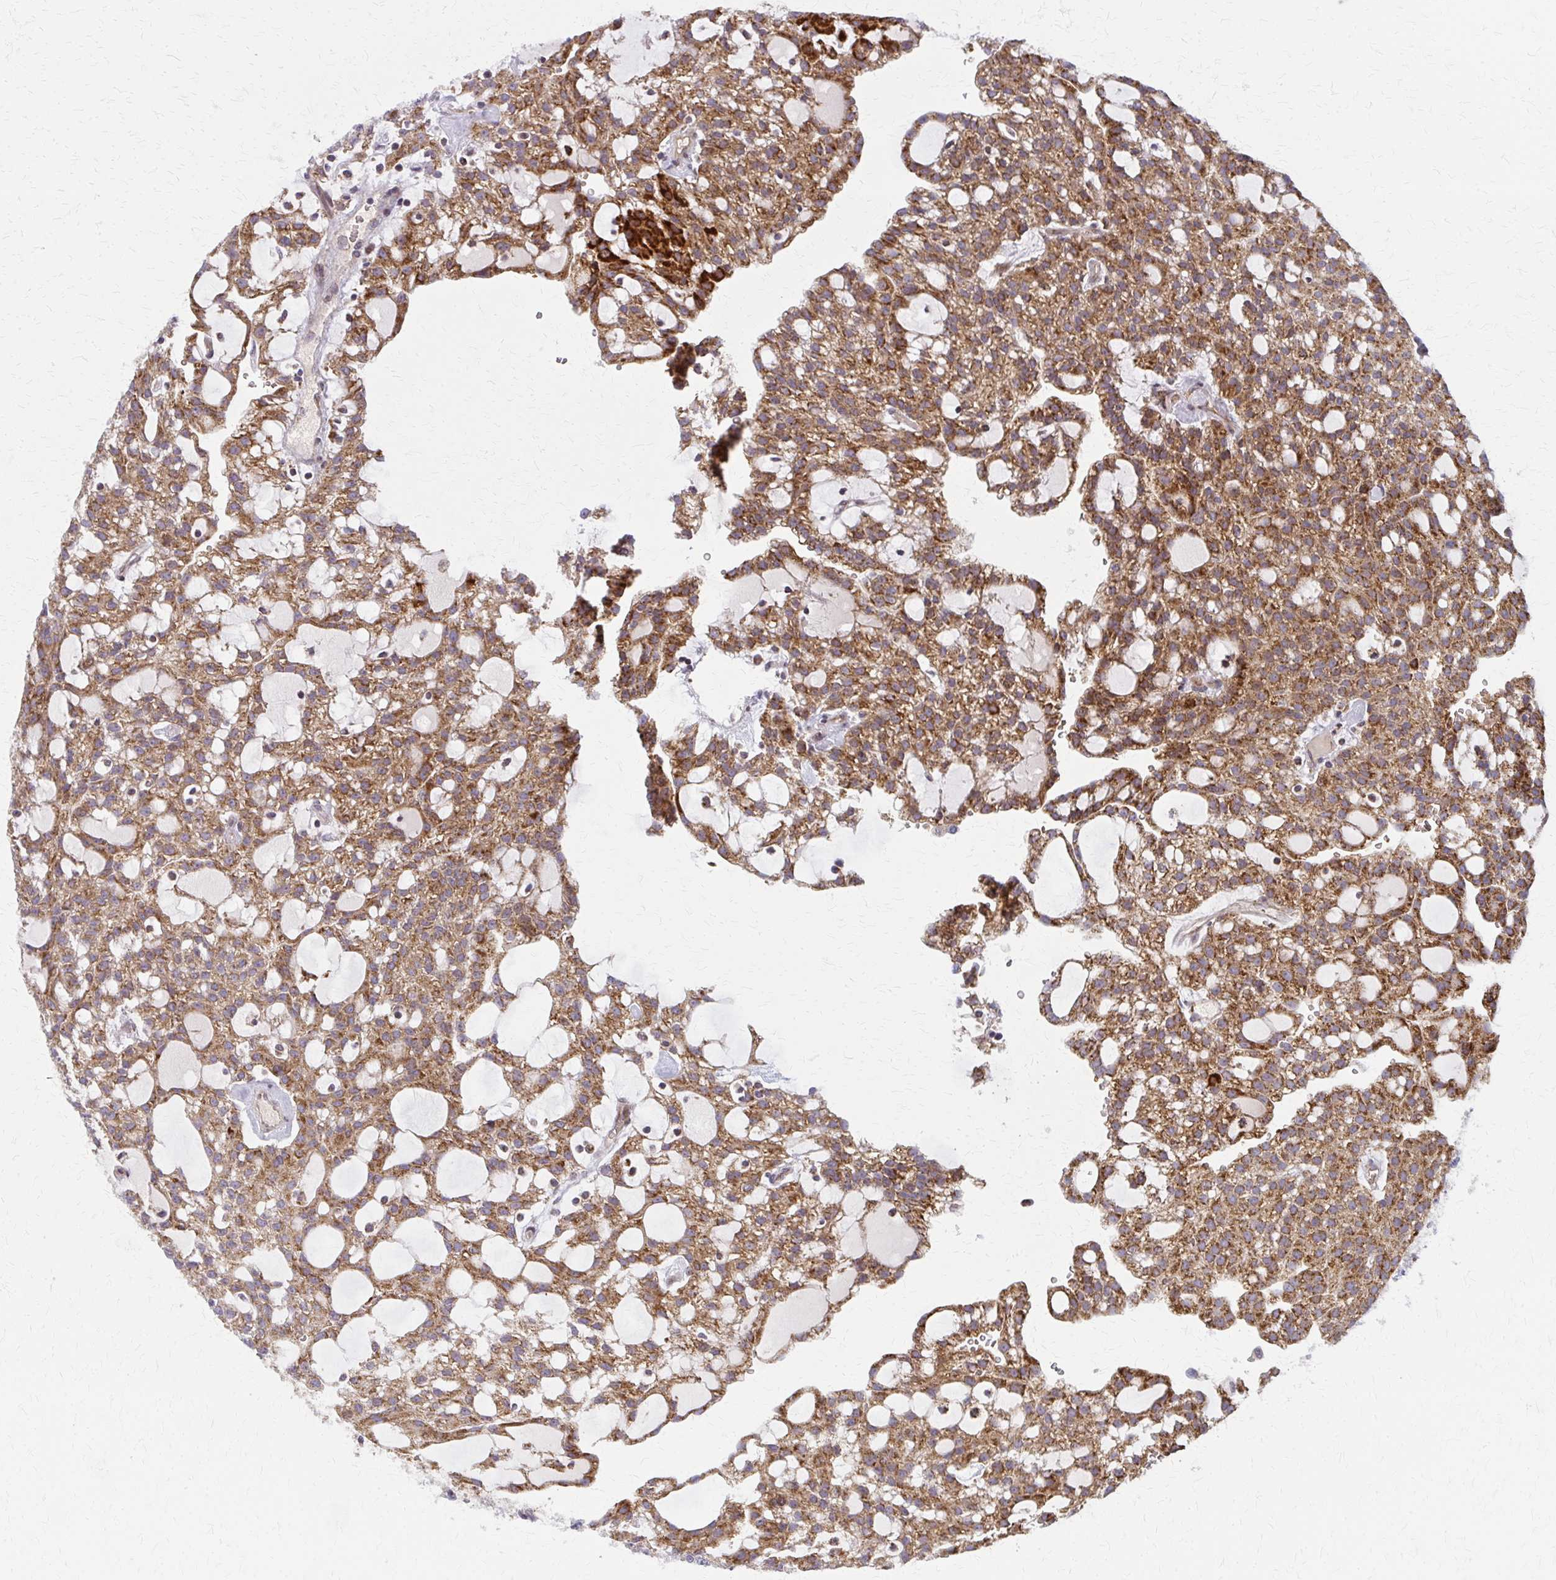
{"staining": {"intensity": "strong", "quantity": ">75%", "location": "cytoplasmic/membranous"}, "tissue": "renal cancer", "cell_type": "Tumor cells", "image_type": "cancer", "snomed": [{"axis": "morphology", "description": "Adenocarcinoma, NOS"}, {"axis": "topography", "description": "Kidney"}], "caption": "Renal cancer stained with IHC demonstrates strong cytoplasmic/membranous expression in about >75% of tumor cells.", "gene": "MCCC1", "patient": {"sex": "male", "age": 63}}